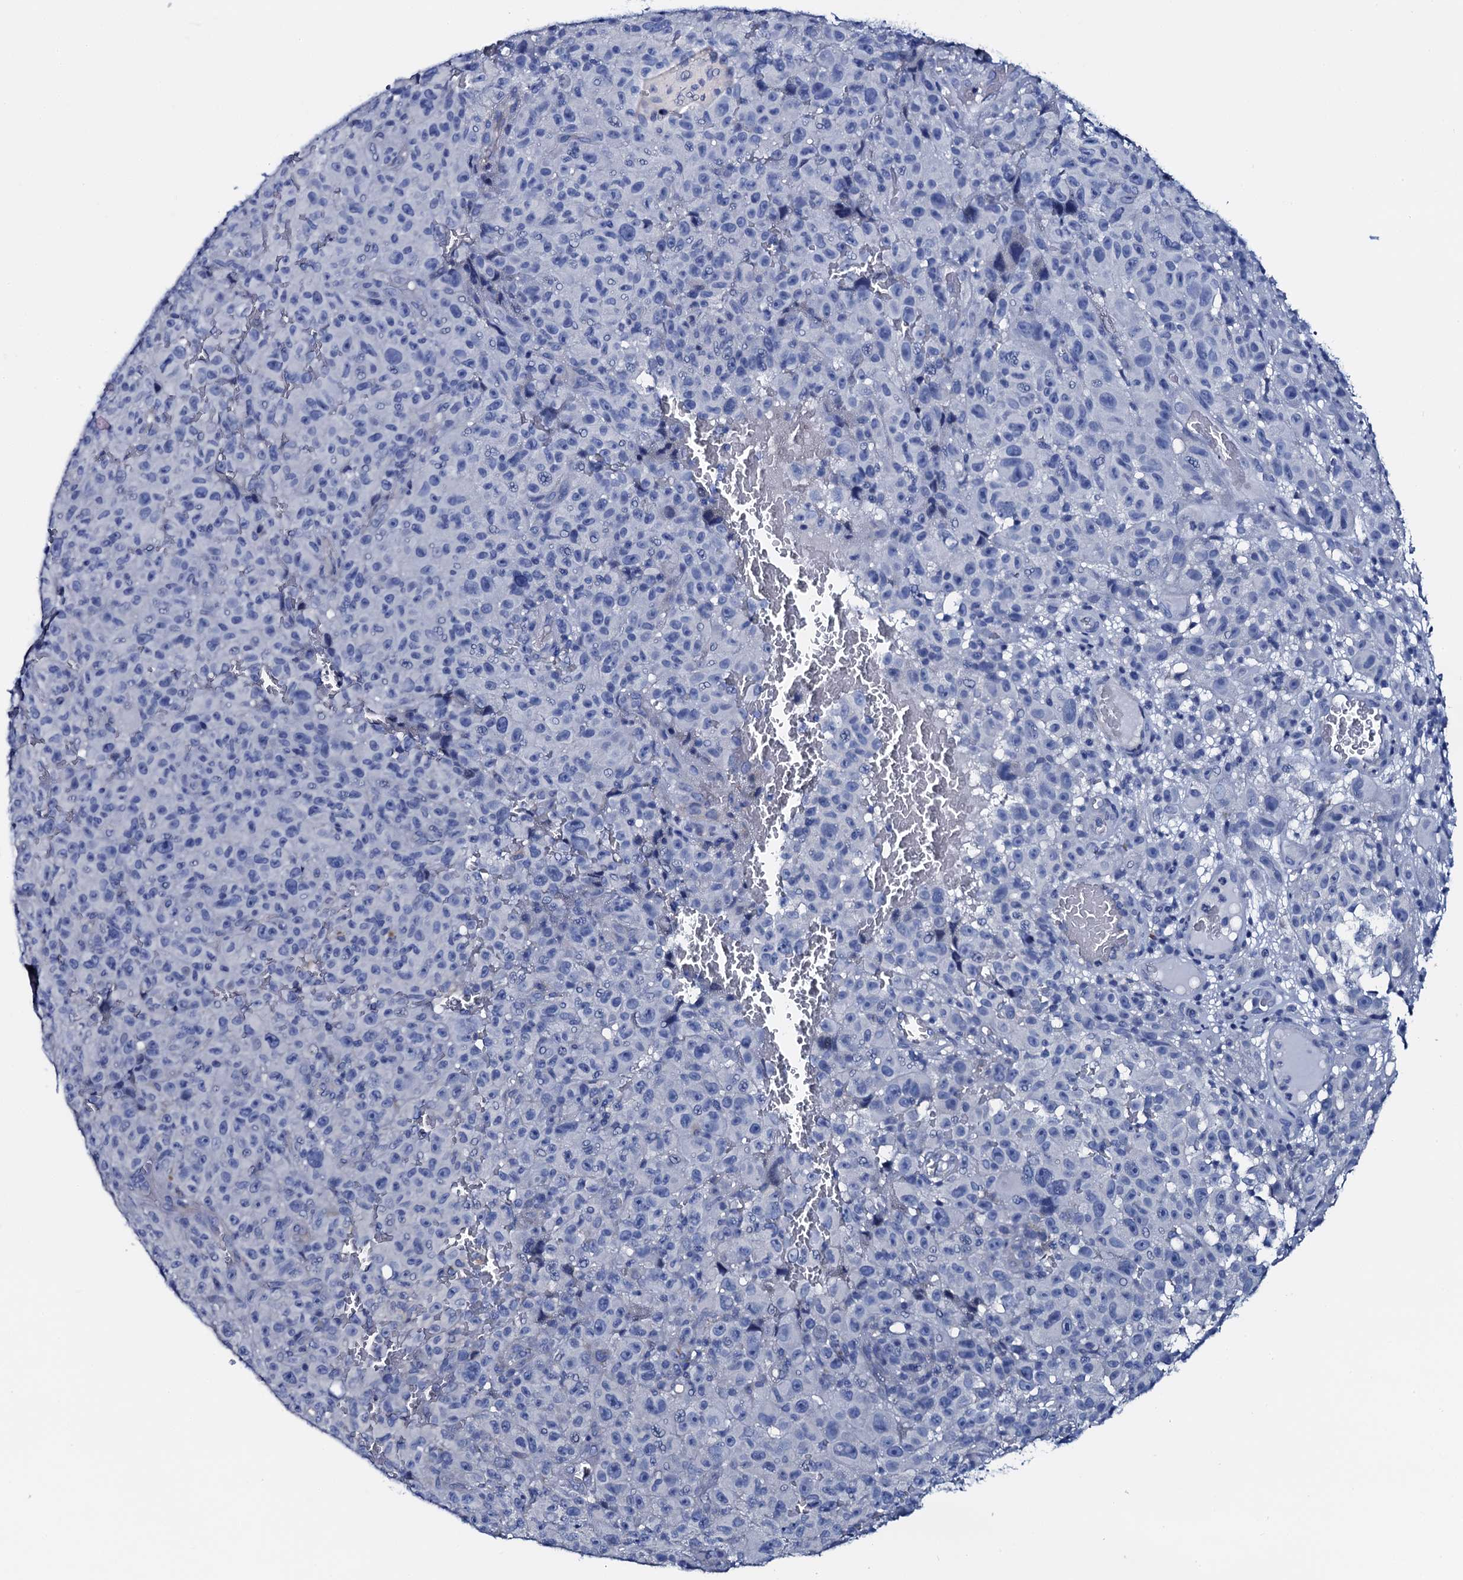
{"staining": {"intensity": "negative", "quantity": "none", "location": "none"}, "tissue": "melanoma", "cell_type": "Tumor cells", "image_type": "cancer", "snomed": [{"axis": "morphology", "description": "Malignant melanoma, NOS"}, {"axis": "topography", "description": "Skin"}], "caption": "Immunohistochemistry (IHC) photomicrograph of neoplastic tissue: human melanoma stained with DAB (3,3'-diaminobenzidine) shows no significant protein expression in tumor cells.", "gene": "GYS2", "patient": {"sex": "female", "age": 82}}